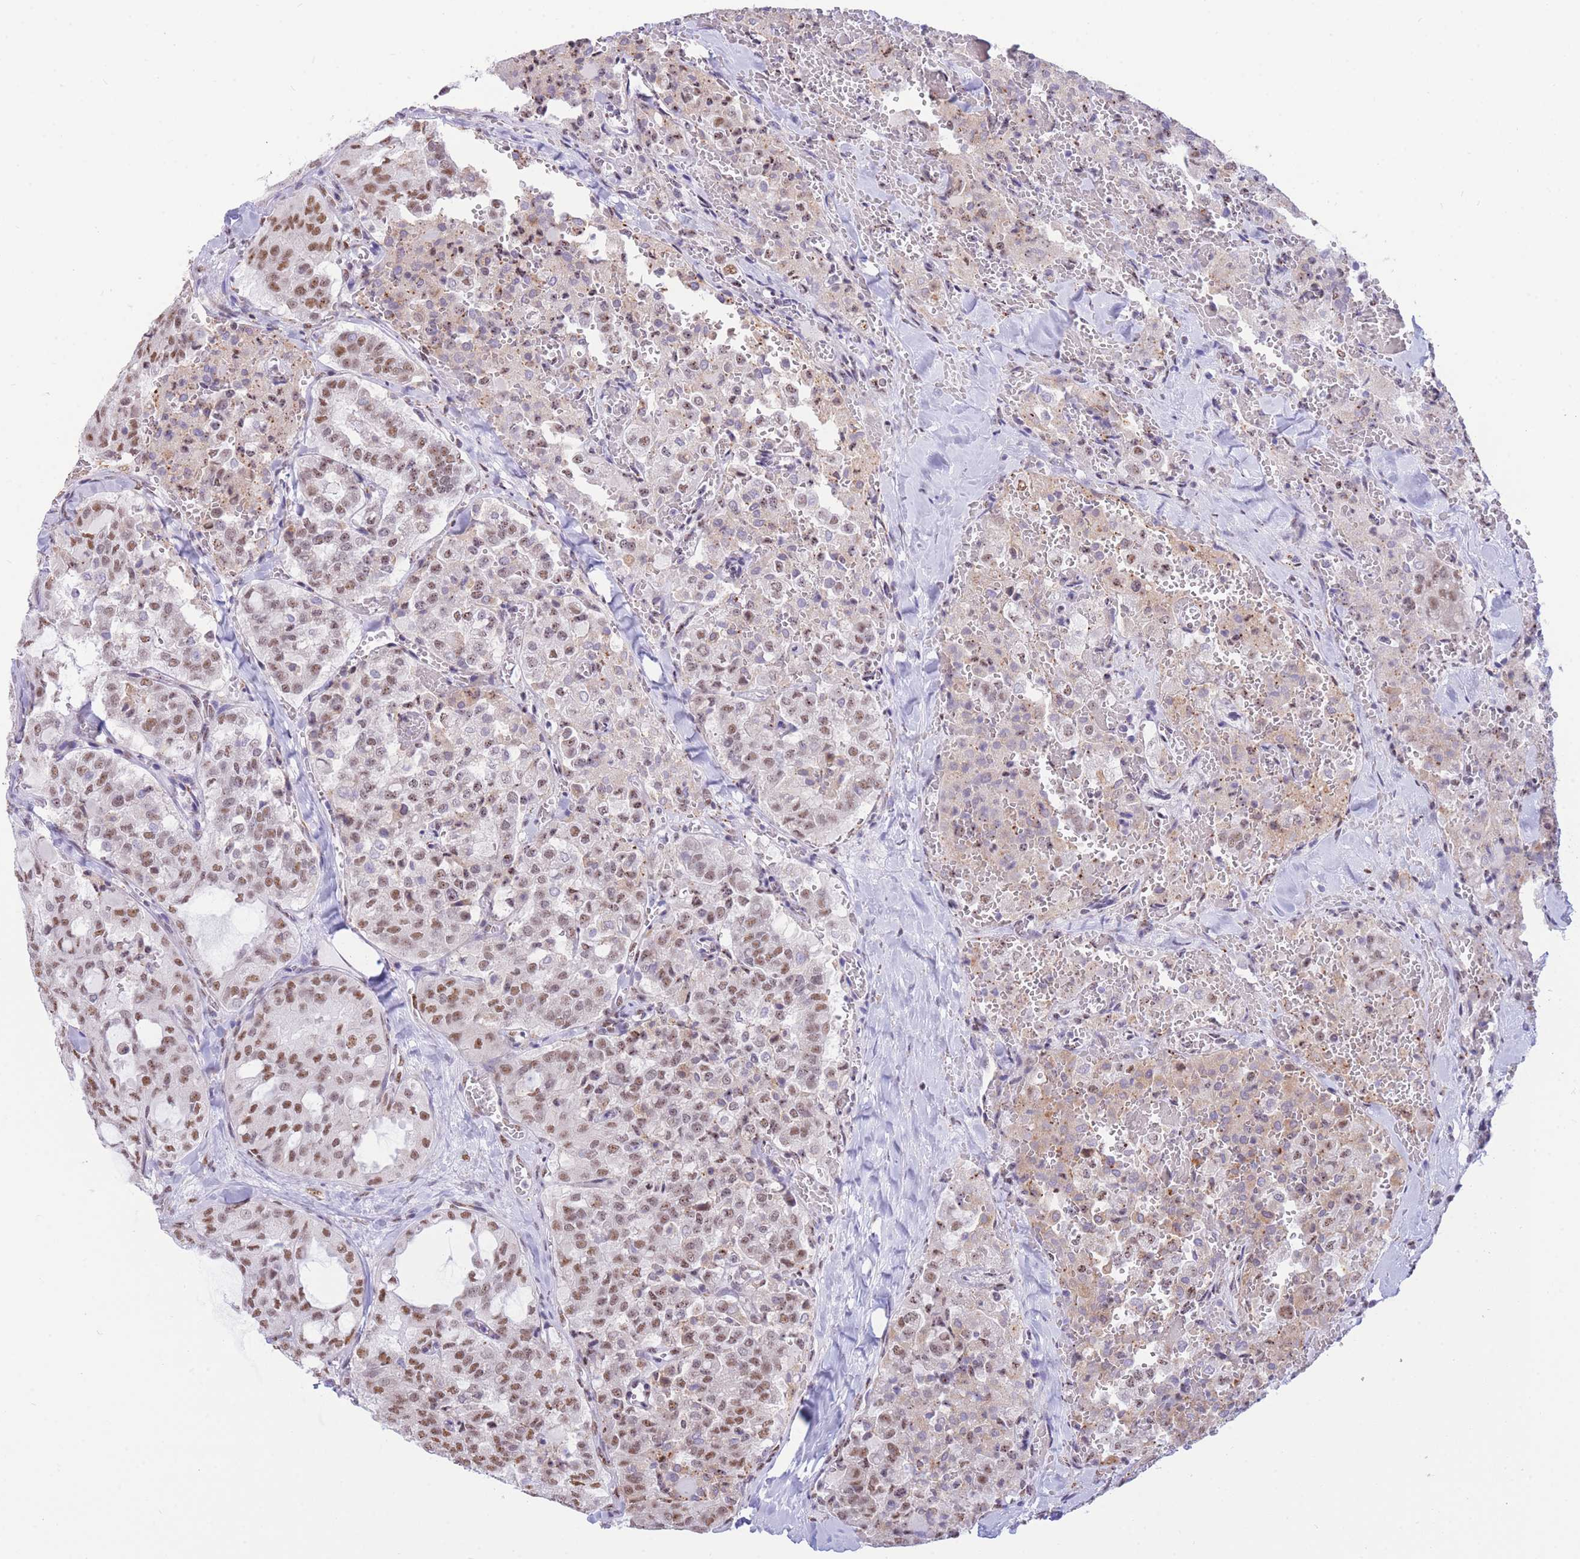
{"staining": {"intensity": "weak", "quantity": ">75%", "location": "cytoplasmic/membranous,nuclear"}, "tissue": "thyroid cancer", "cell_type": "Tumor cells", "image_type": "cancer", "snomed": [{"axis": "morphology", "description": "Follicular adenoma carcinoma, NOS"}, {"axis": "topography", "description": "Thyroid gland"}], "caption": "A high-resolution micrograph shows immunohistochemistry staining of thyroid follicular adenoma carcinoma, which demonstrates weak cytoplasmic/membranous and nuclear staining in approximately >75% of tumor cells.", "gene": "FAM153A", "patient": {"sex": "male", "age": 75}}